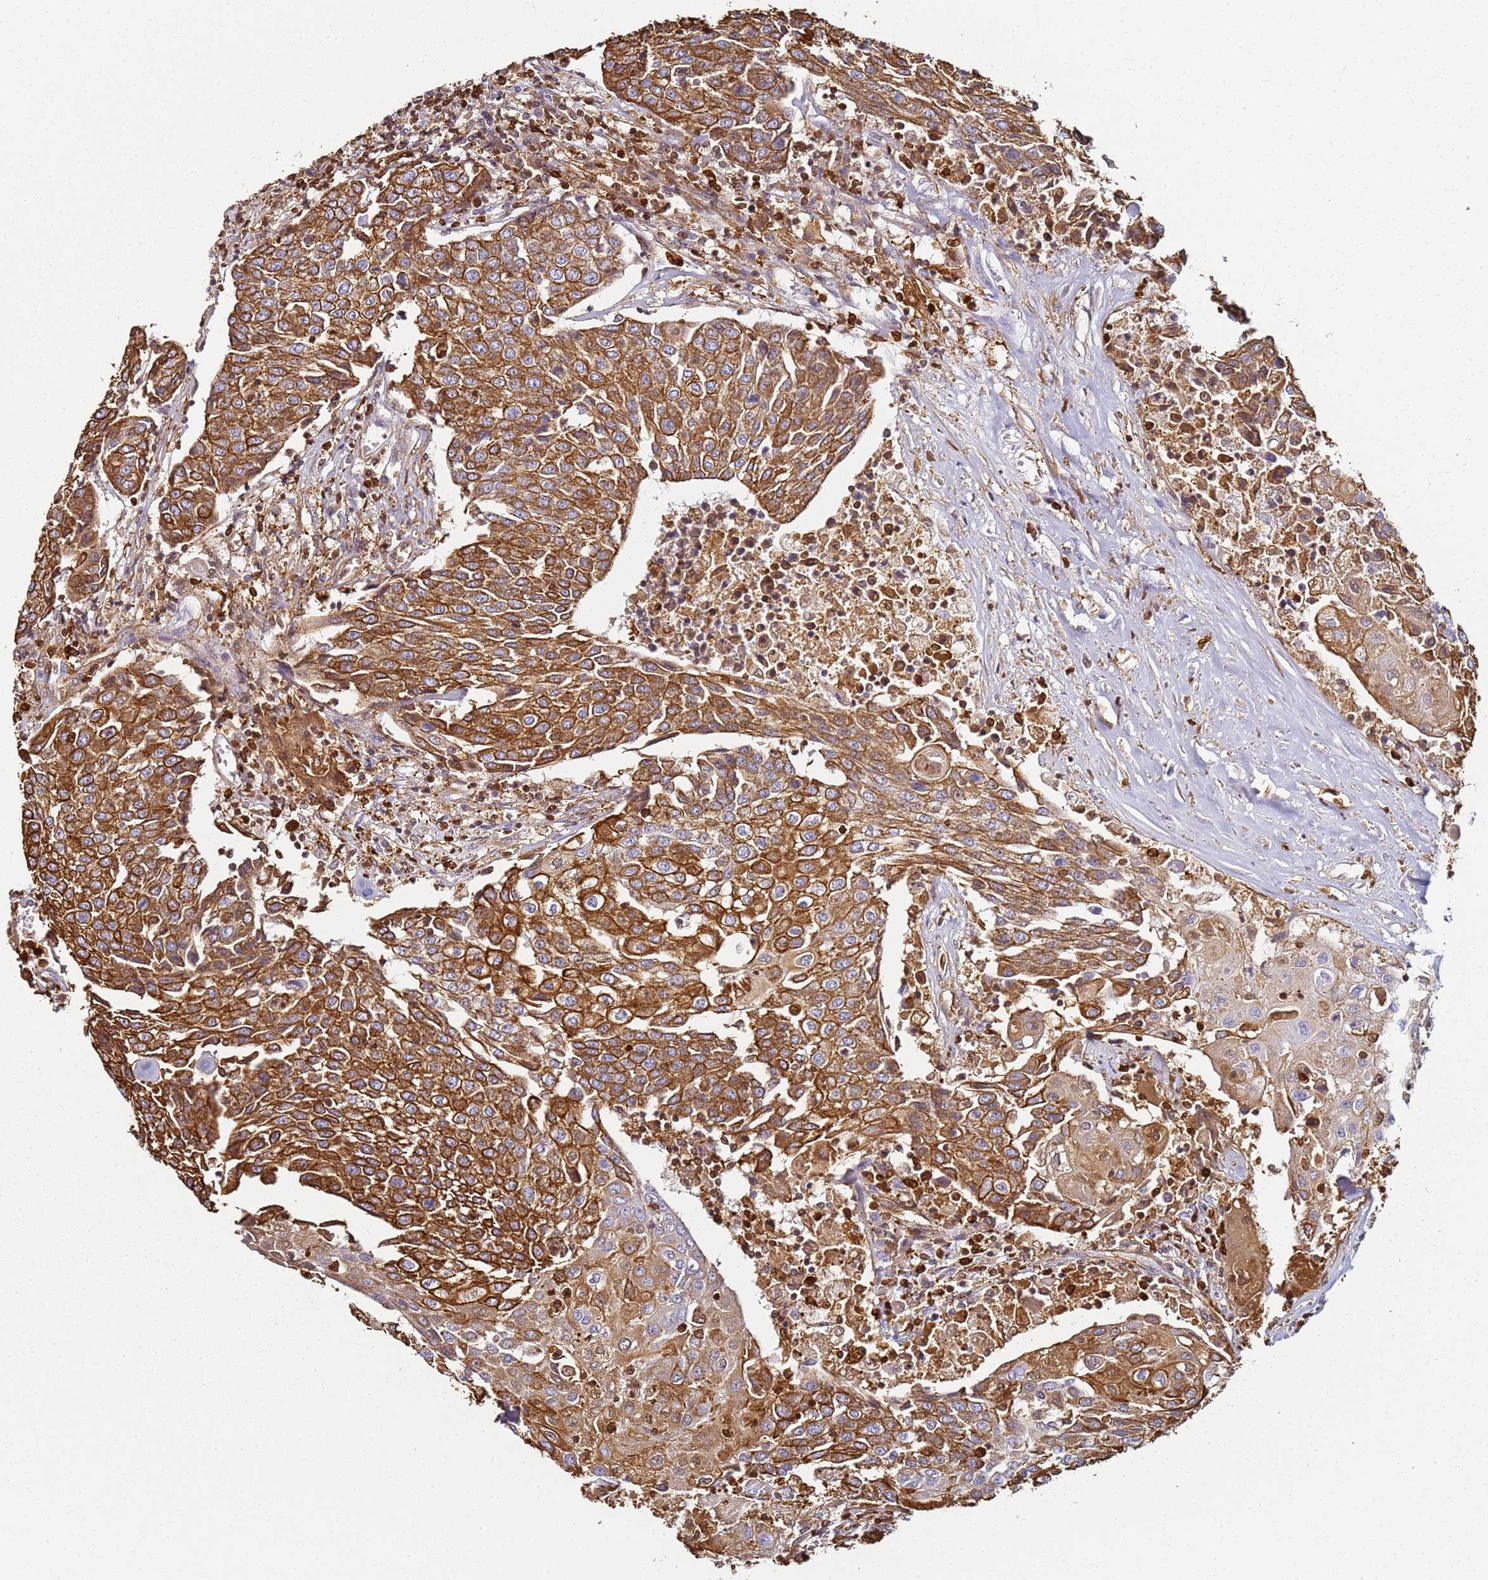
{"staining": {"intensity": "strong", "quantity": ">75%", "location": "cytoplasmic/membranous"}, "tissue": "urothelial cancer", "cell_type": "Tumor cells", "image_type": "cancer", "snomed": [{"axis": "morphology", "description": "Urothelial carcinoma, High grade"}, {"axis": "topography", "description": "Urinary bladder"}], "caption": "This micrograph demonstrates urothelial cancer stained with IHC to label a protein in brown. The cytoplasmic/membranous of tumor cells show strong positivity for the protein. Nuclei are counter-stained blue.", "gene": "S100A4", "patient": {"sex": "female", "age": 85}}